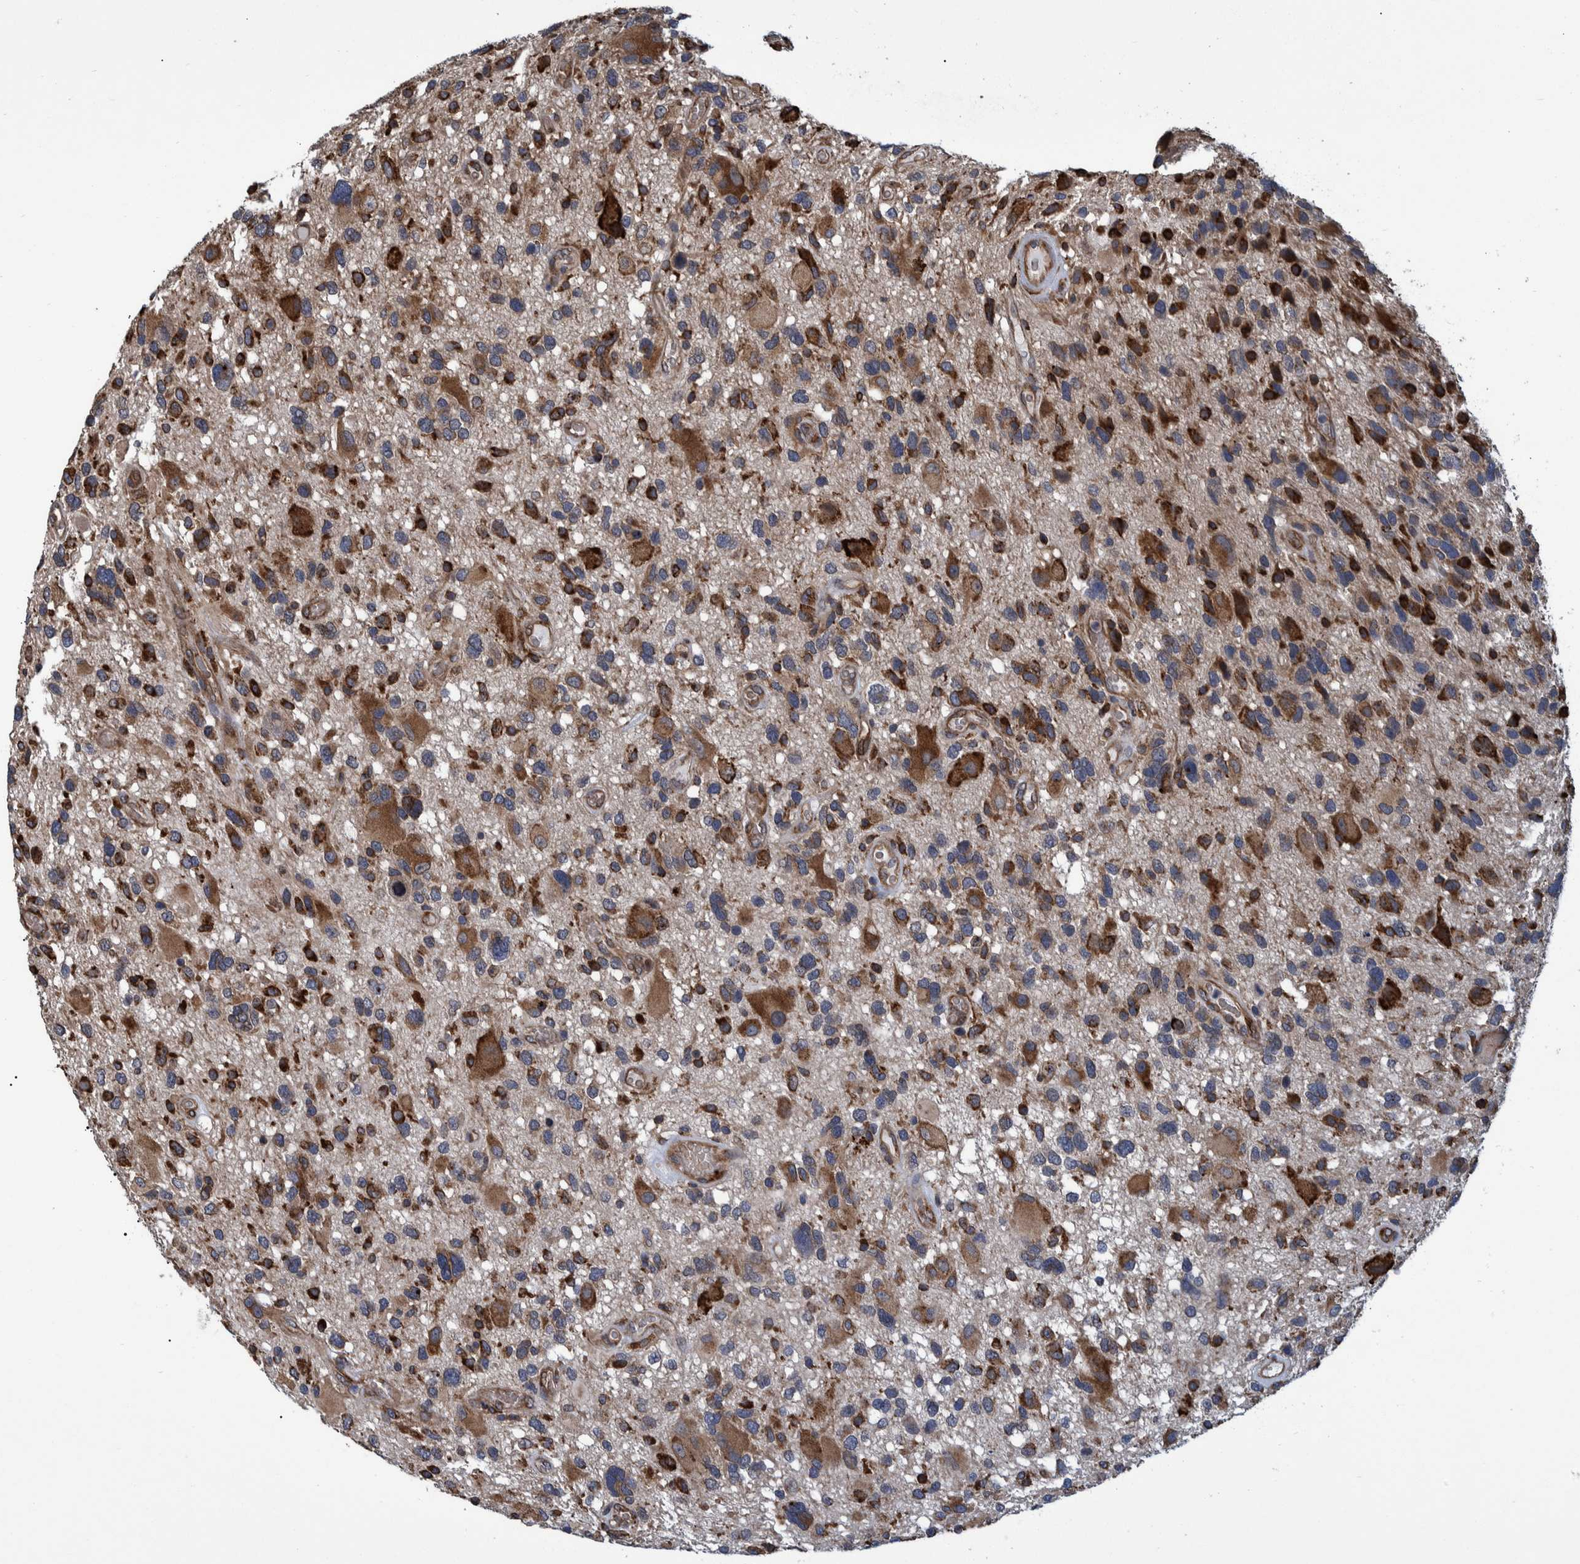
{"staining": {"intensity": "moderate", "quantity": "25%-75%", "location": "cytoplasmic/membranous"}, "tissue": "glioma", "cell_type": "Tumor cells", "image_type": "cancer", "snomed": [{"axis": "morphology", "description": "Glioma, malignant, High grade"}, {"axis": "topography", "description": "Brain"}], "caption": "The immunohistochemical stain shows moderate cytoplasmic/membranous expression in tumor cells of high-grade glioma (malignant) tissue. The protein of interest is shown in brown color, while the nuclei are stained blue.", "gene": "SPAG5", "patient": {"sex": "male", "age": 33}}